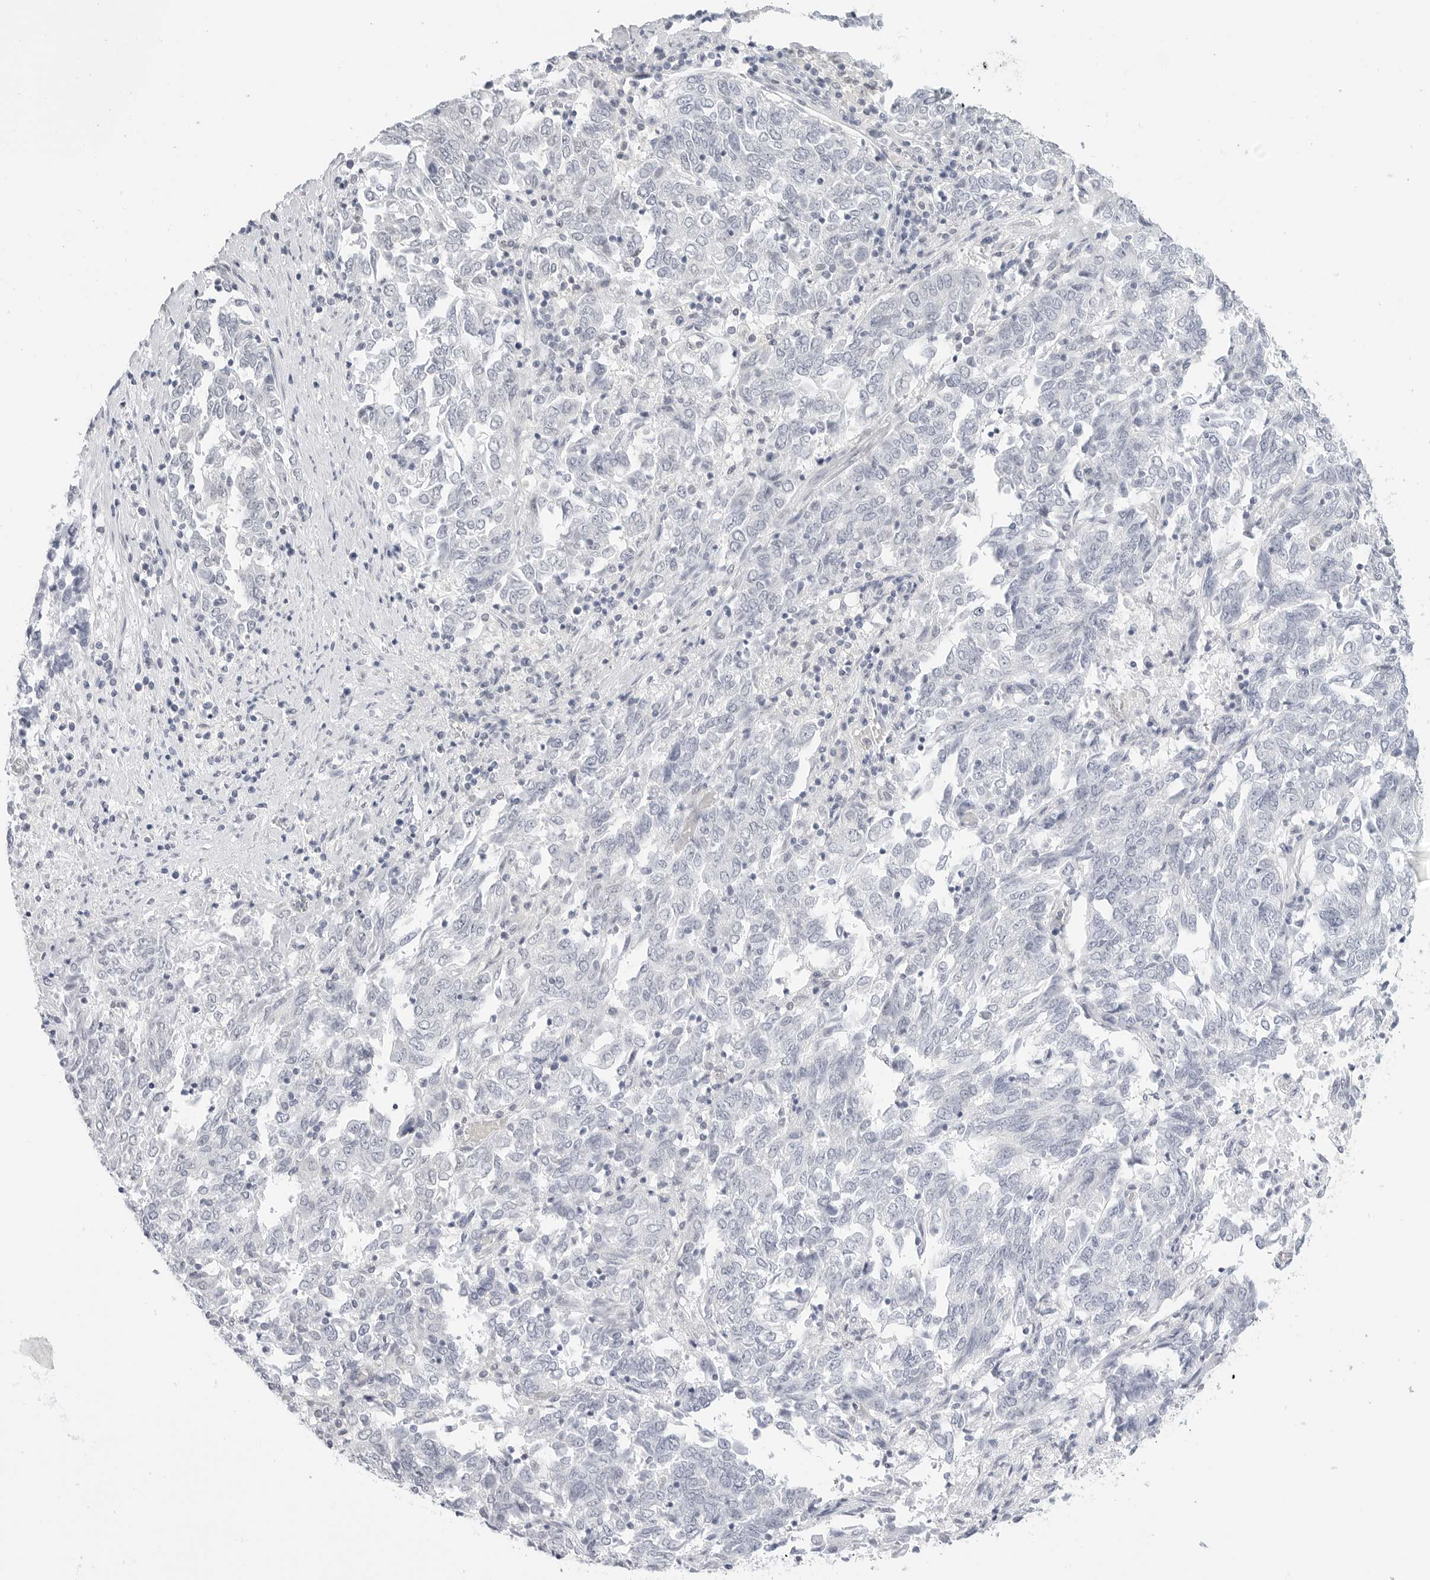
{"staining": {"intensity": "negative", "quantity": "none", "location": "none"}, "tissue": "endometrial cancer", "cell_type": "Tumor cells", "image_type": "cancer", "snomed": [{"axis": "morphology", "description": "Adenocarcinoma, NOS"}, {"axis": "topography", "description": "Endometrium"}], "caption": "Endometrial adenocarcinoma was stained to show a protein in brown. There is no significant positivity in tumor cells.", "gene": "HMGCS2", "patient": {"sex": "female", "age": 80}}